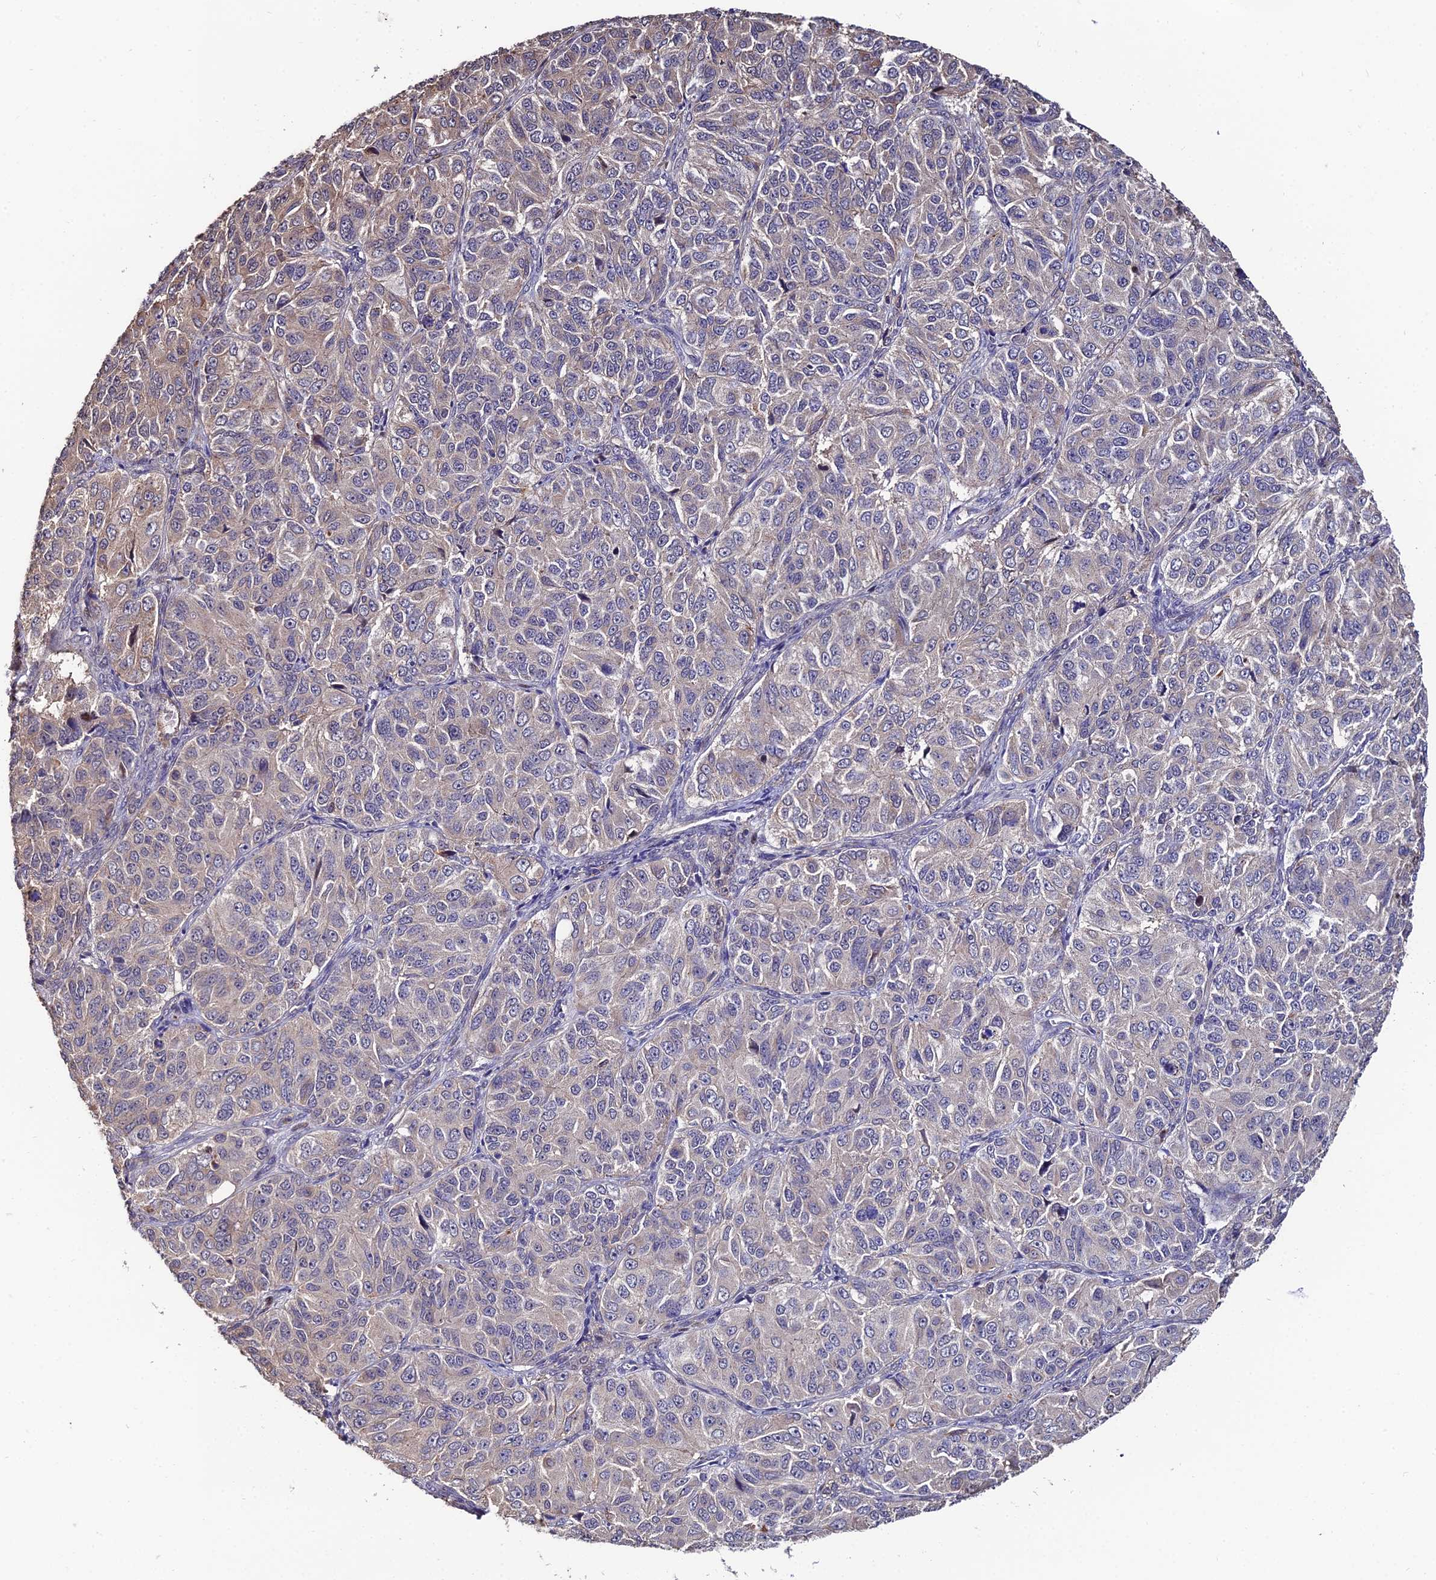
{"staining": {"intensity": "negative", "quantity": "none", "location": "none"}, "tissue": "ovarian cancer", "cell_type": "Tumor cells", "image_type": "cancer", "snomed": [{"axis": "morphology", "description": "Carcinoma, endometroid"}, {"axis": "topography", "description": "Ovary"}], "caption": "Immunohistochemical staining of human ovarian endometroid carcinoma reveals no significant staining in tumor cells.", "gene": "ACTR5", "patient": {"sex": "female", "age": 51}}